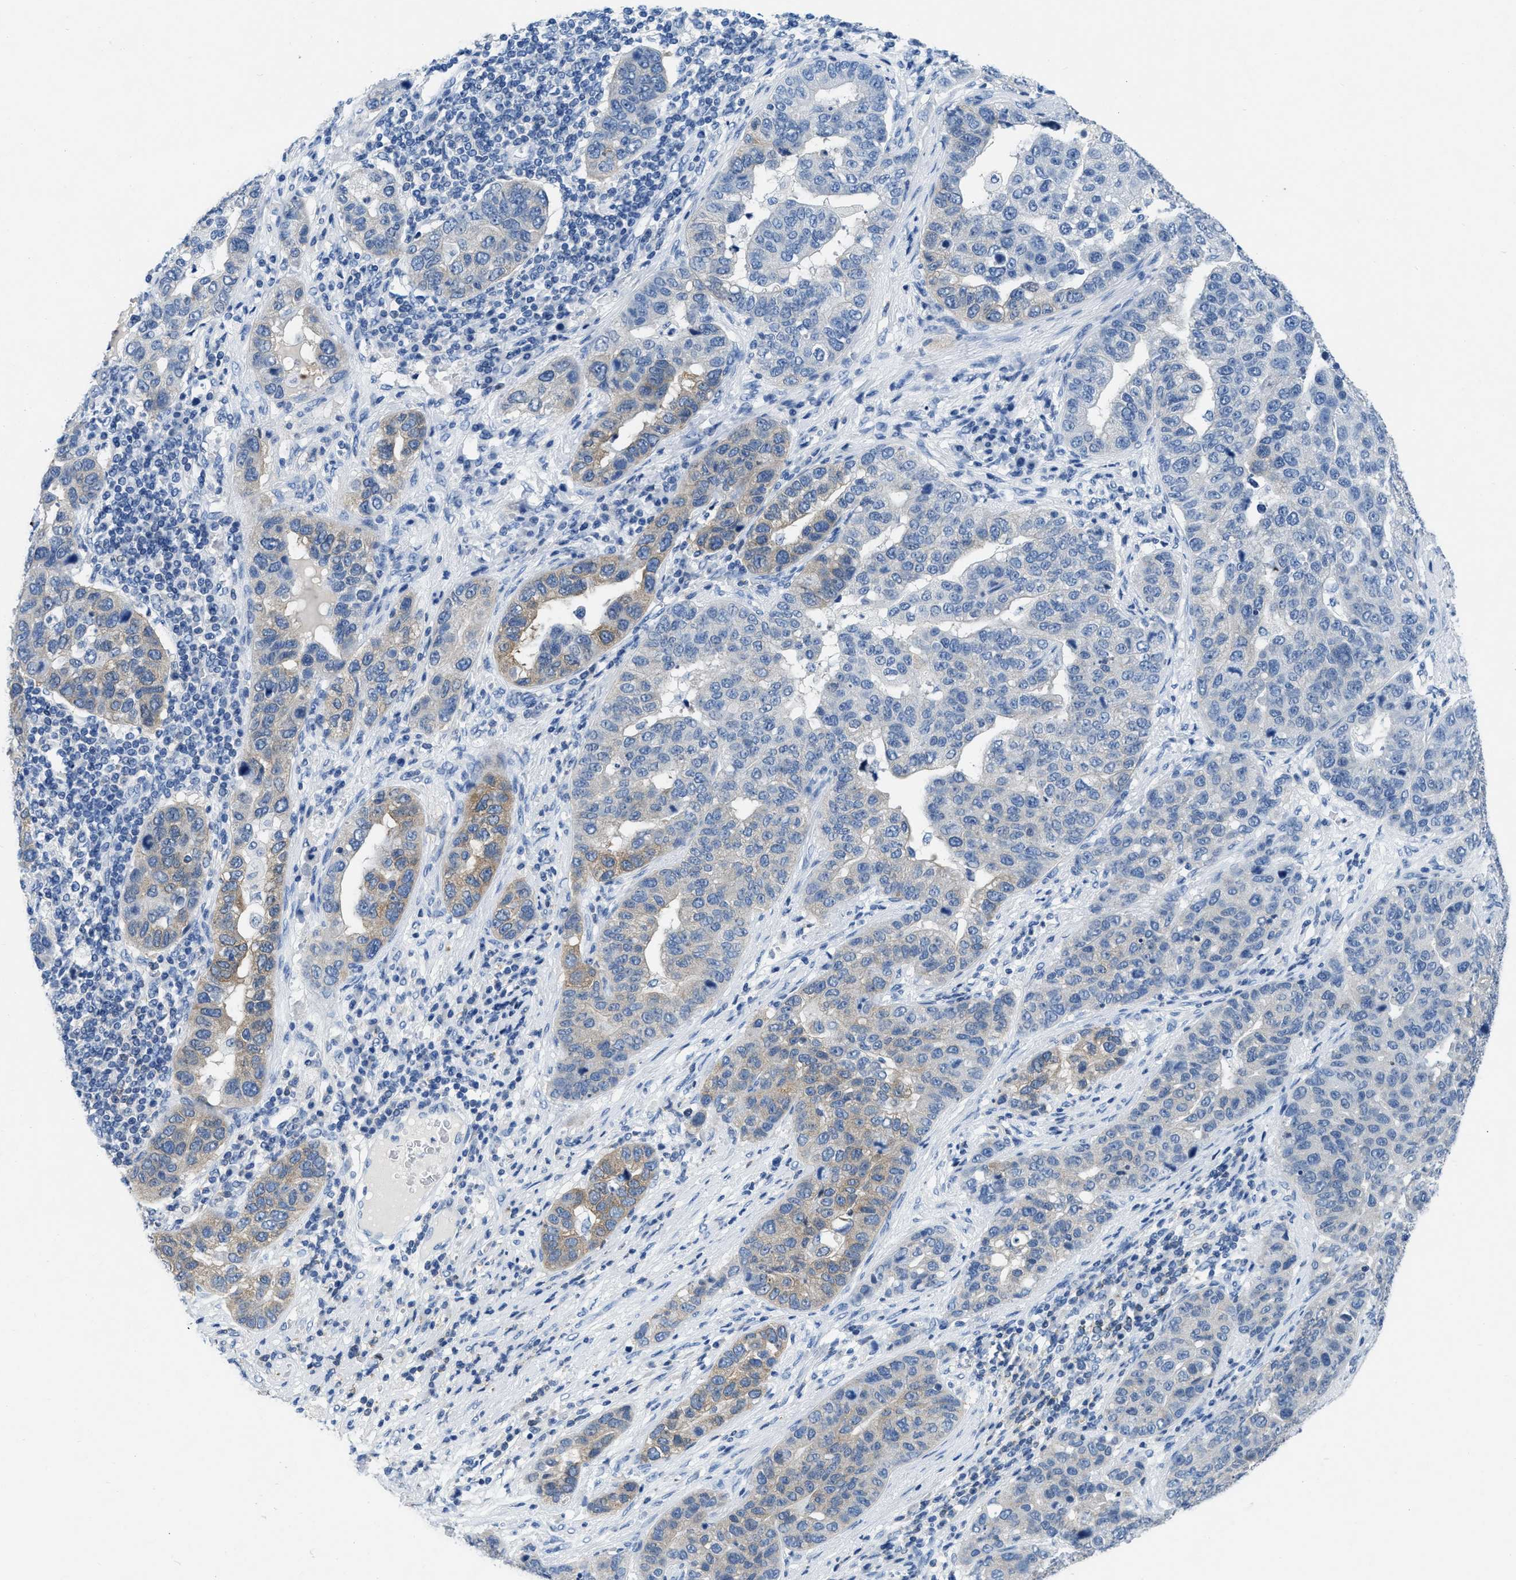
{"staining": {"intensity": "weak", "quantity": "25%-75%", "location": "cytoplasmic/membranous"}, "tissue": "pancreatic cancer", "cell_type": "Tumor cells", "image_type": "cancer", "snomed": [{"axis": "morphology", "description": "Adenocarcinoma, NOS"}, {"axis": "topography", "description": "Pancreas"}], "caption": "Human pancreatic adenocarcinoma stained with a brown dye exhibits weak cytoplasmic/membranous positive expression in approximately 25%-75% of tumor cells.", "gene": "NFATC2", "patient": {"sex": "female", "age": 61}}